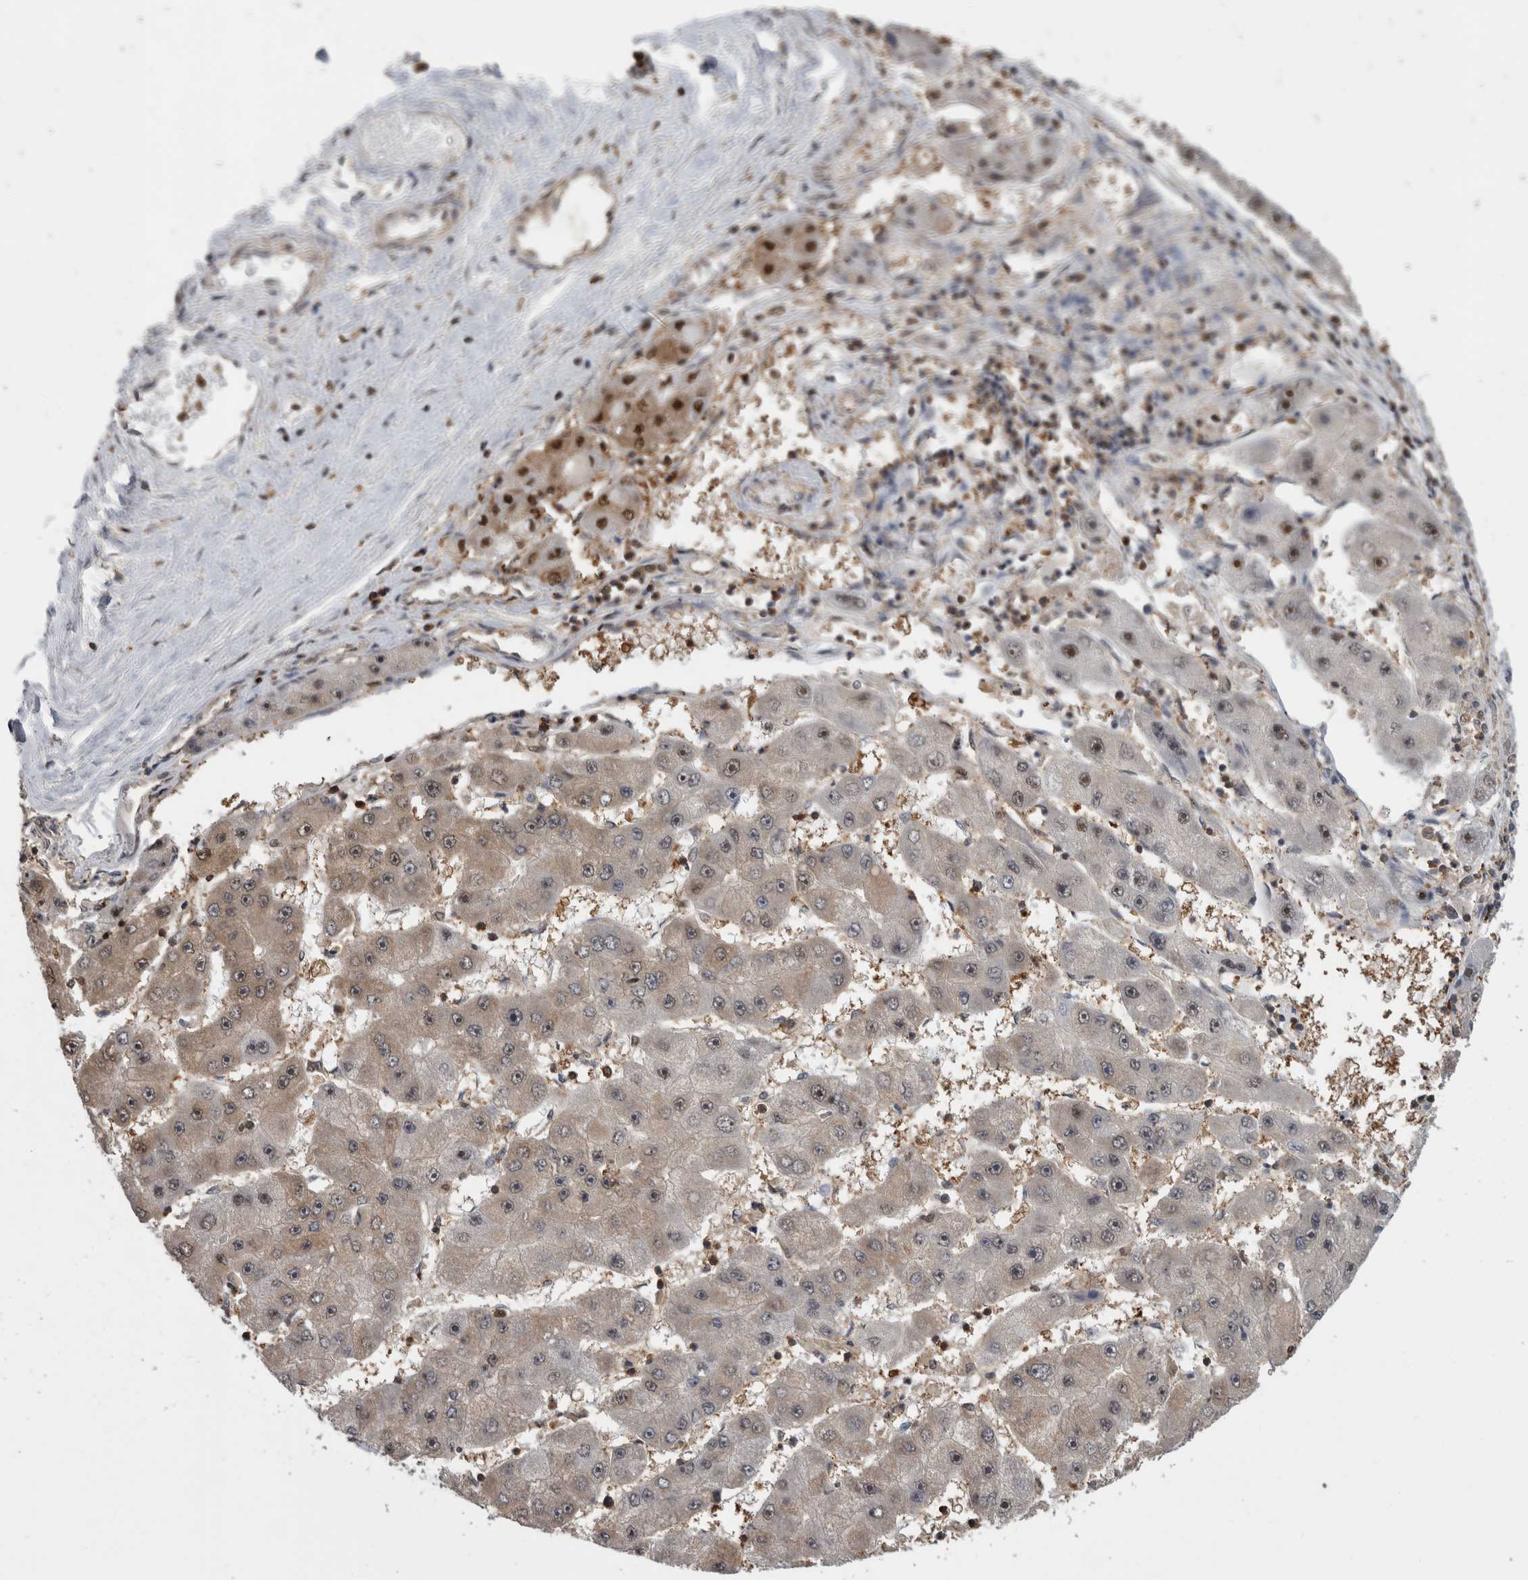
{"staining": {"intensity": "moderate", "quantity": "<25%", "location": "nuclear"}, "tissue": "liver cancer", "cell_type": "Tumor cells", "image_type": "cancer", "snomed": [{"axis": "morphology", "description": "Carcinoma, Hepatocellular, NOS"}, {"axis": "topography", "description": "Liver"}], "caption": "The histopathology image exhibits staining of liver cancer, revealing moderate nuclear protein expression (brown color) within tumor cells. (IHC, brightfield microscopy, high magnification).", "gene": "TDRD7", "patient": {"sex": "female", "age": 61}}